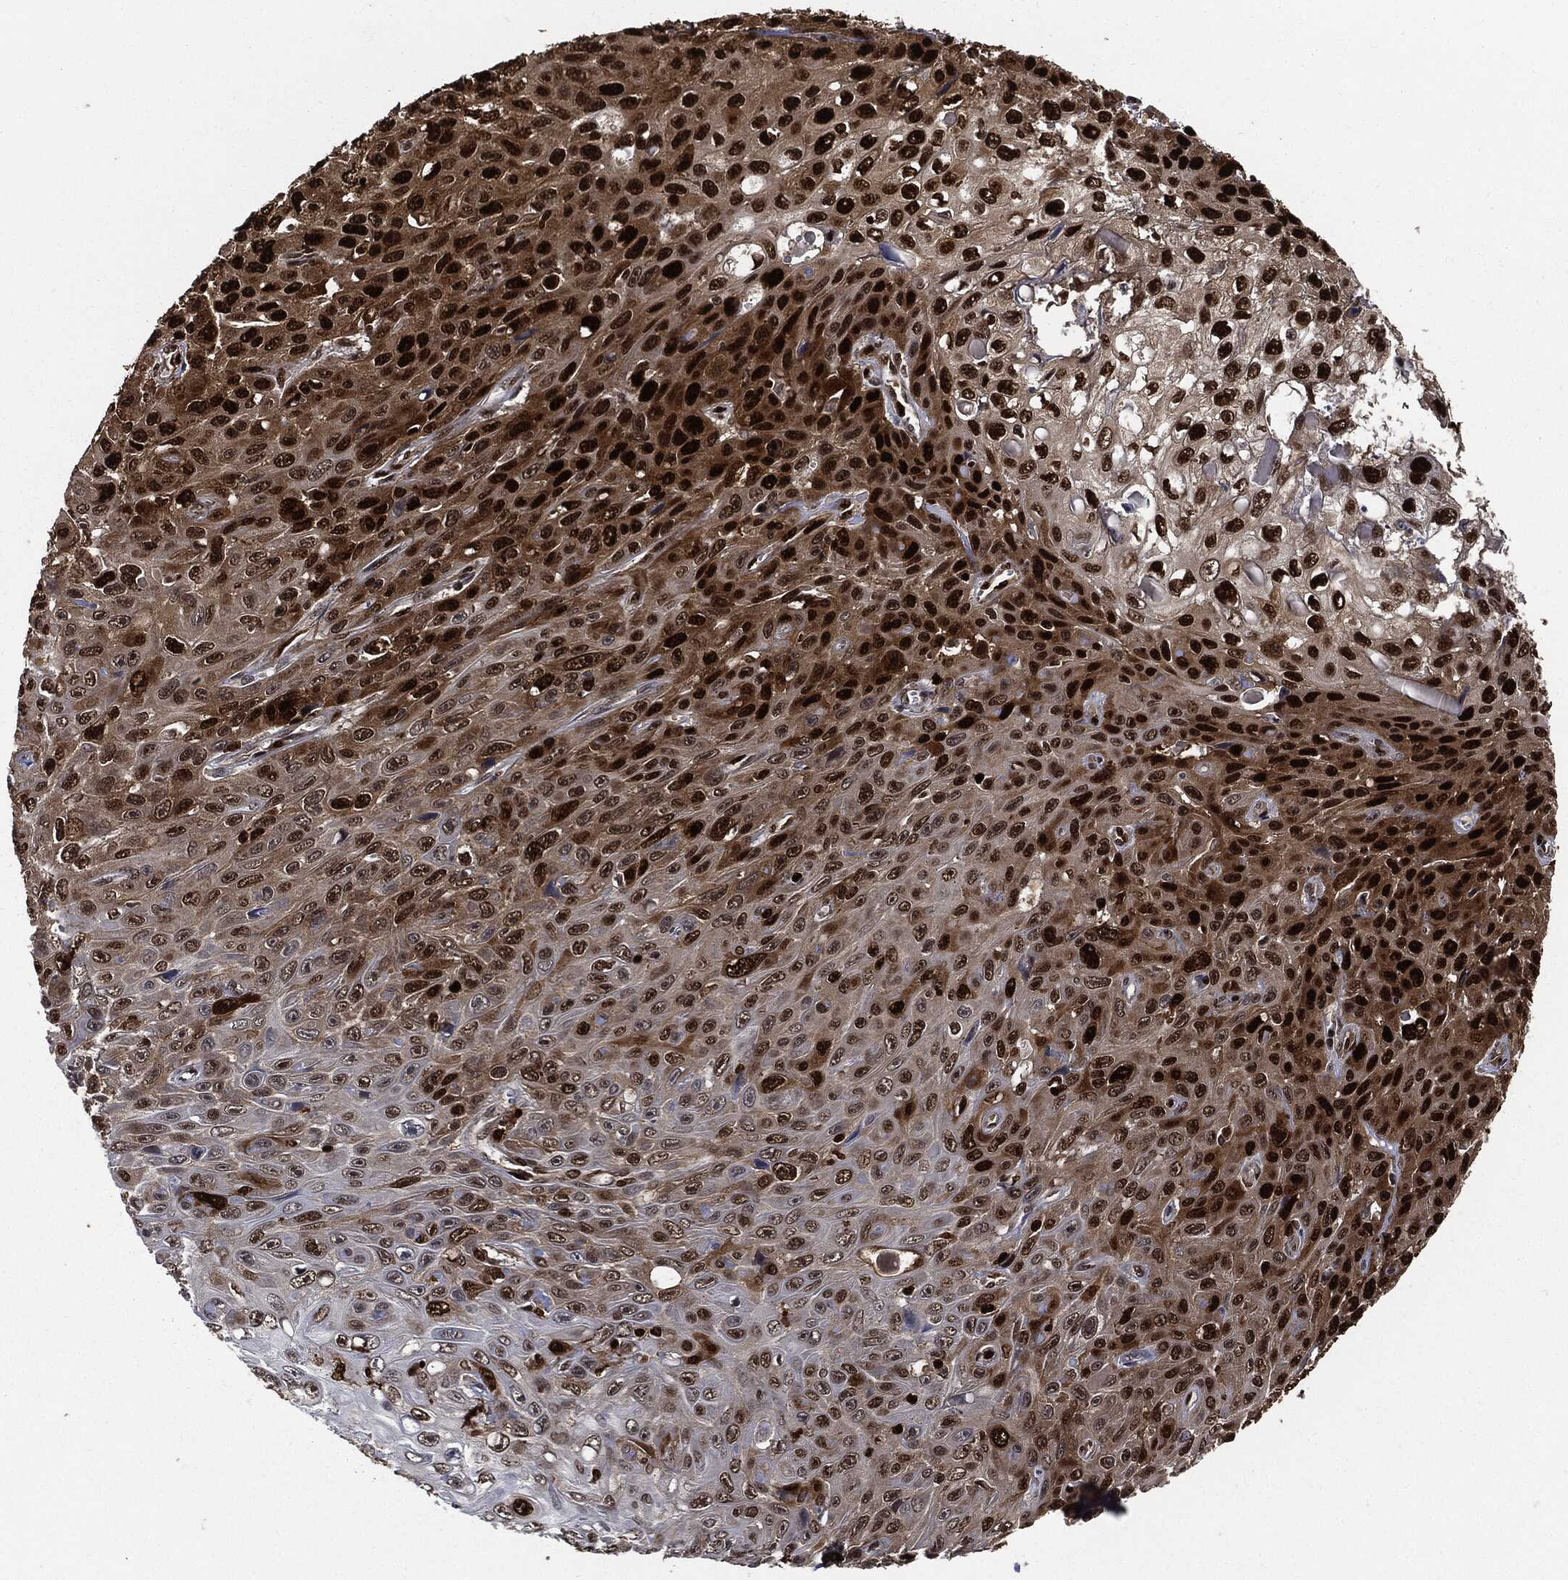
{"staining": {"intensity": "strong", "quantity": ">75%", "location": "nuclear"}, "tissue": "skin cancer", "cell_type": "Tumor cells", "image_type": "cancer", "snomed": [{"axis": "morphology", "description": "Squamous cell carcinoma, NOS"}, {"axis": "topography", "description": "Skin"}], "caption": "Tumor cells reveal high levels of strong nuclear positivity in about >75% of cells in human skin cancer (squamous cell carcinoma). The protein of interest is shown in brown color, while the nuclei are stained blue.", "gene": "PCNA", "patient": {"sex": "male", "age": 82}}